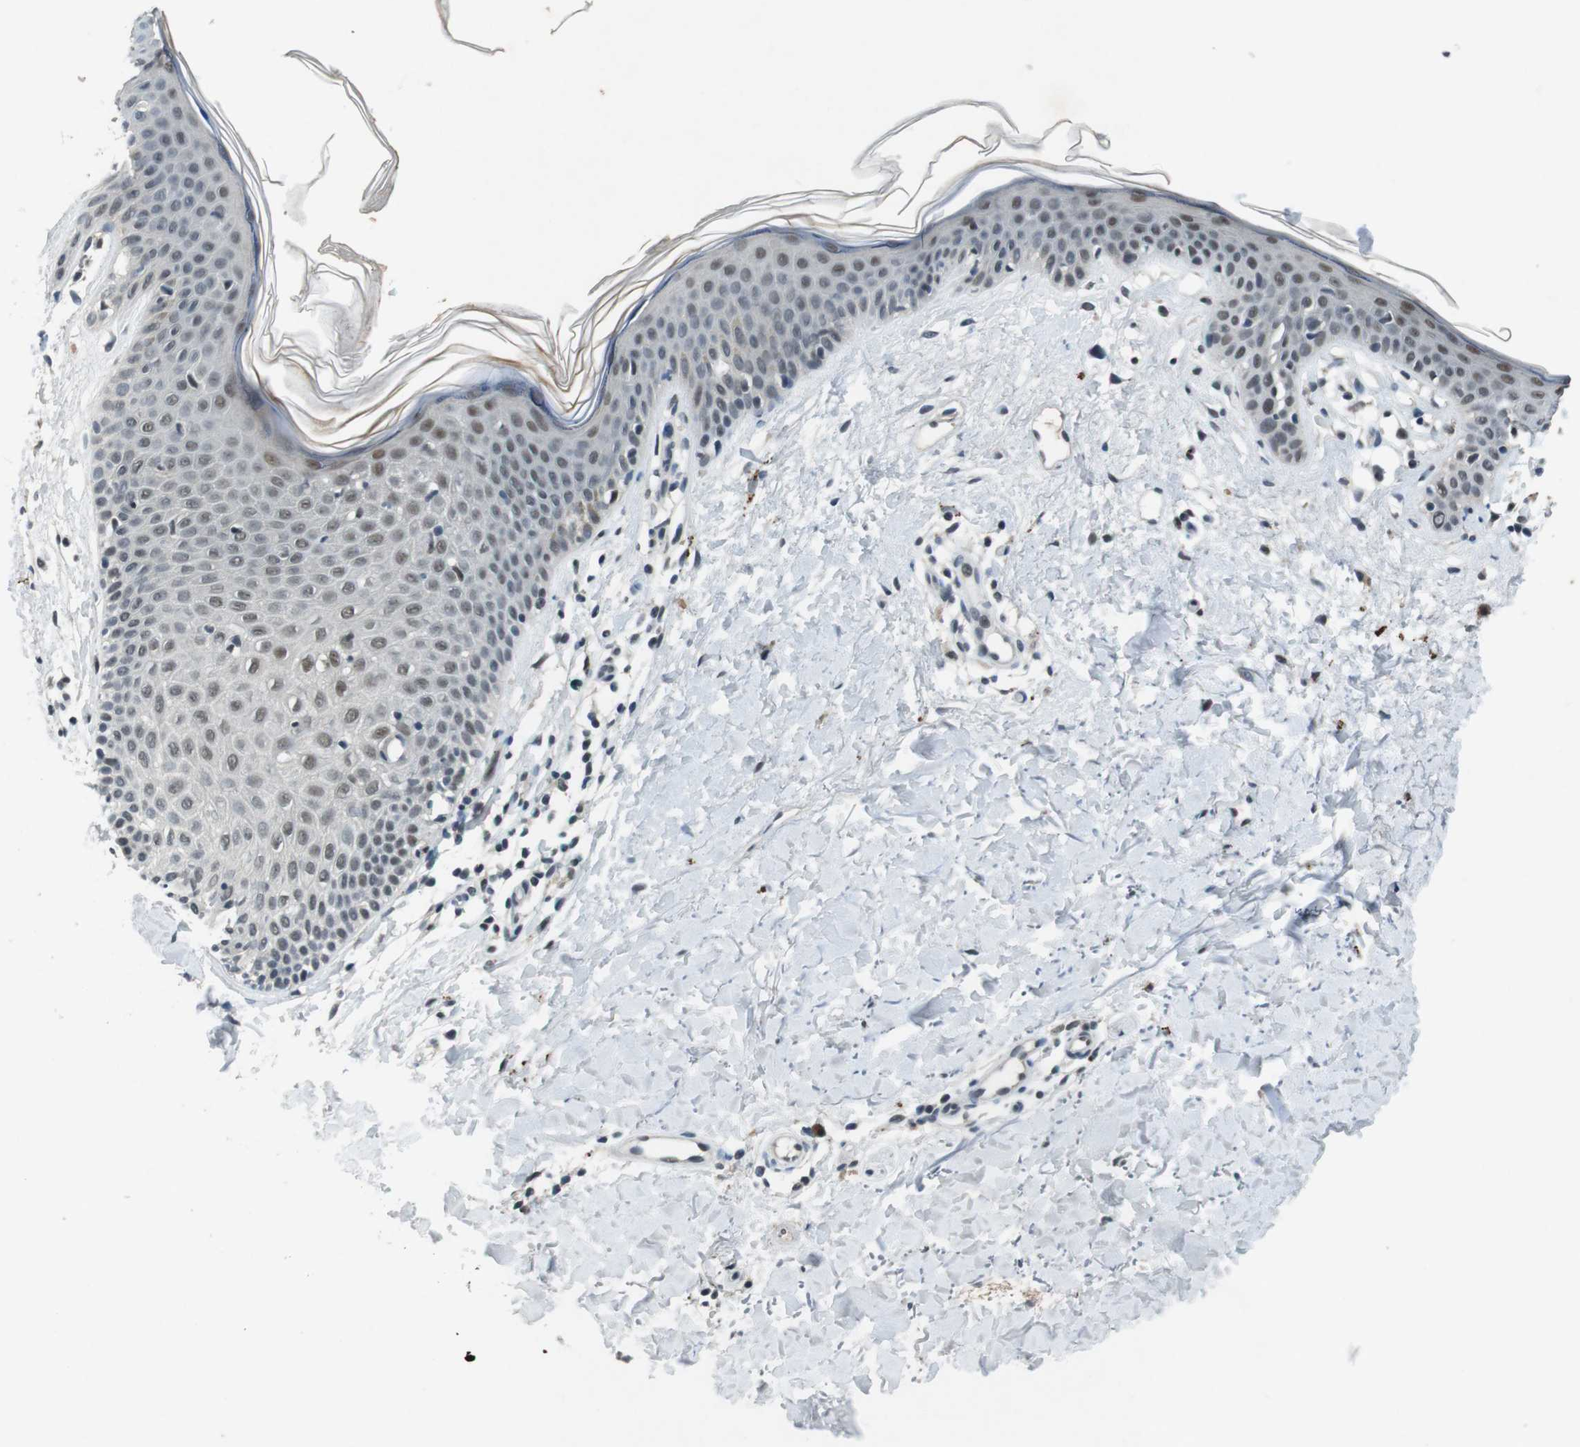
{"staining": {"intensity": "negative", "quantity": "none", "location": "none"}, "tissue": "skin", "cell_type": "Fibroblasts", "image_type": "normal", "snomed": [{"axis": "morphology", "description": "Normal tissue, NOS"}, {"axis": "topography", "description": "Skin"}], "caption": "The immunohistochemistry histopathology image has no significant expression in fibroblasts of skin. The staining was performed using DAB (3,3'-diaminobenzidine) to visualize the protein expression in brown, while the nuclei were stained in blue with hematoxylin (Magnification: 20x).", "gene": "USP7", "patient": {"sex": "female", "age": 56}}